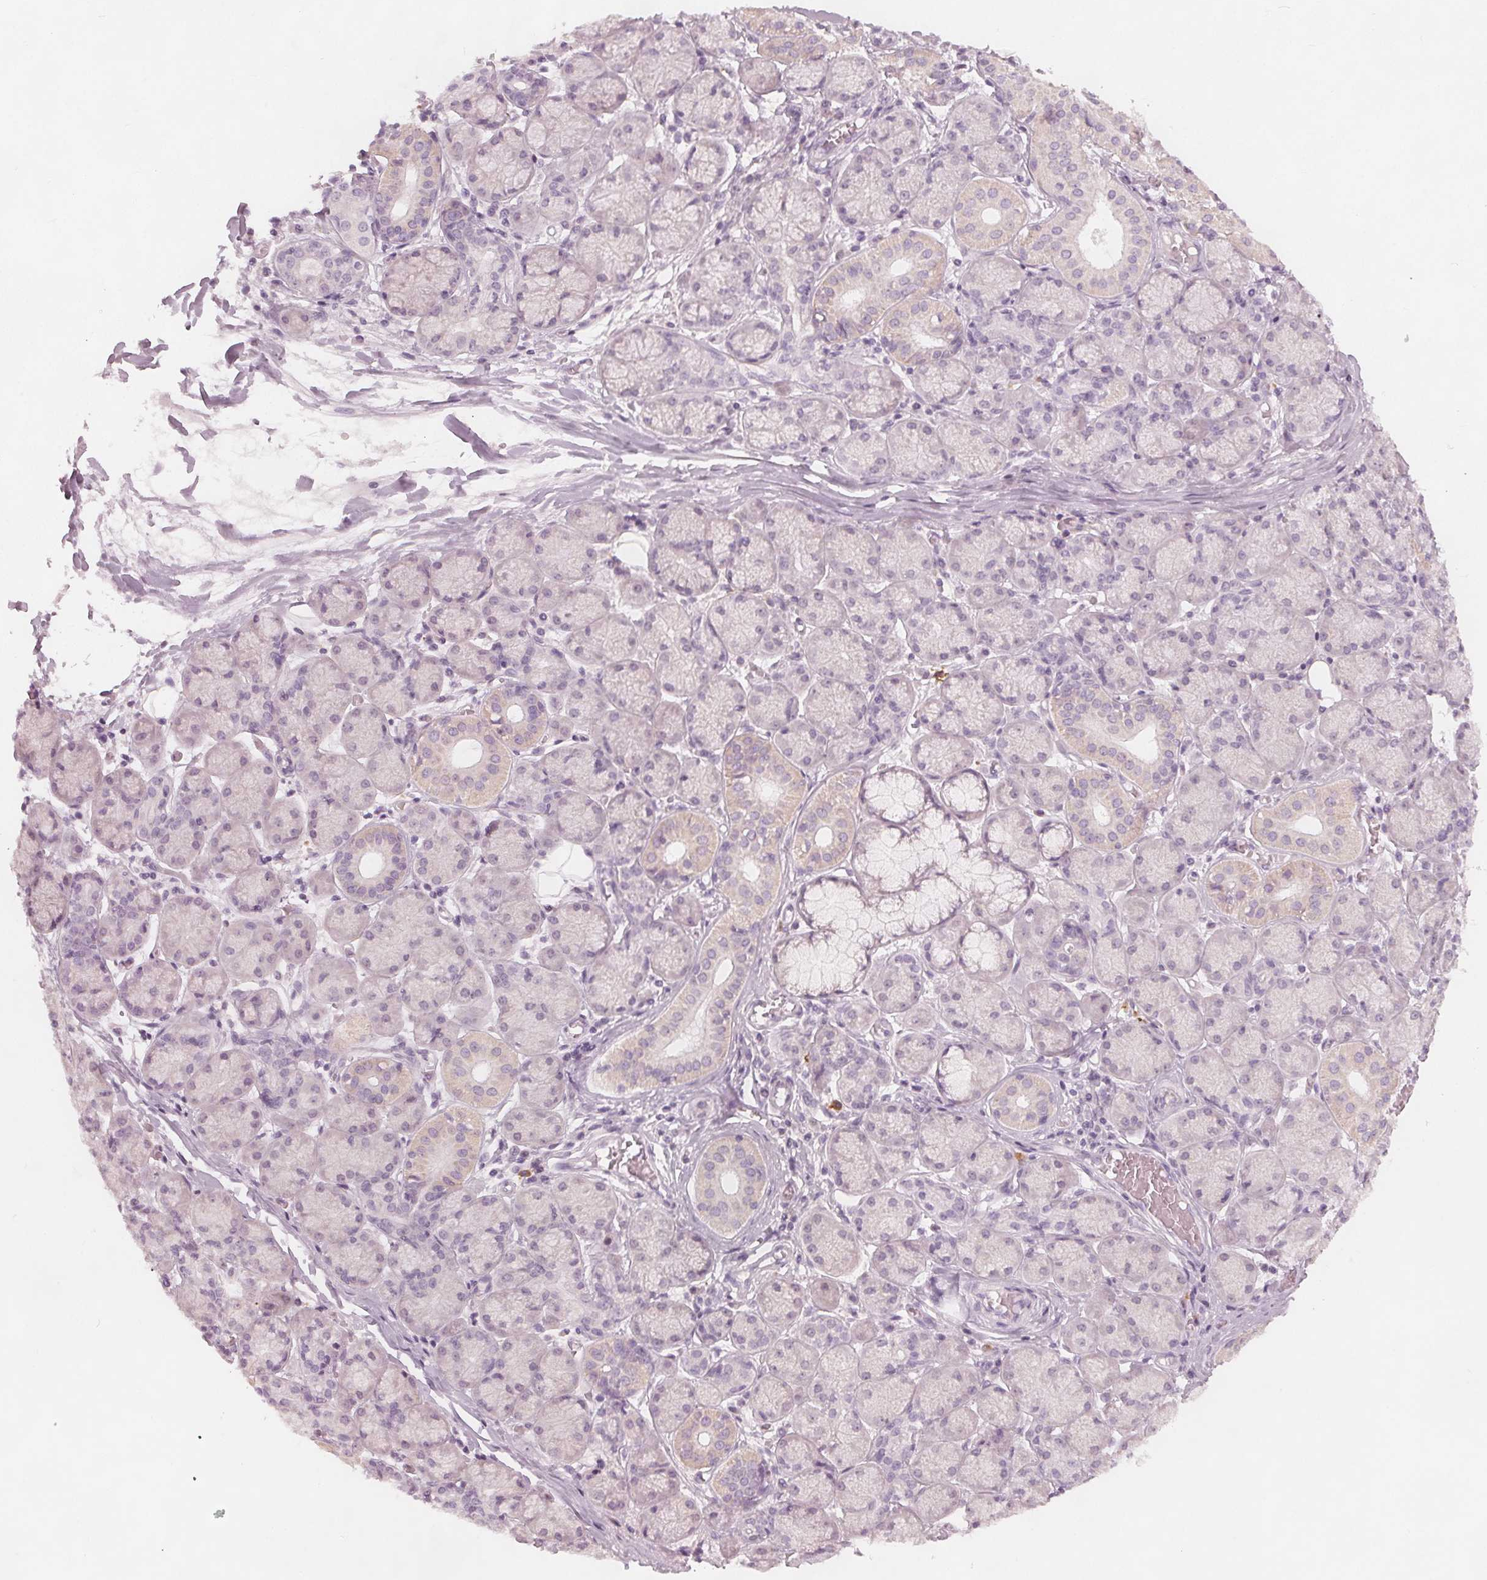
{"staining": {"intensity": "negative", "quantity": "none", "location": "none"}, "tissue": "salivary gland", "cell_type": "Glandular cells", "image_type": "normal", "snomed": [{"axis": "morphology", "description": "Normal tissue, NOS"}, {"axis": "topography", "description": "Salivary gland"}, {"axis": "topography", "description": "Peripheral nerve tissue"}], "caption": "High magnification brightfield microscopy of unremarkable salivary gland stained with DAB (3,3'-diaminobenzidine) (brown) and counterstained with hematoxylin (blue): glandular cells show no significant staining.", "gene": "BRSK1", "patient": {"sex": "female", "age": 24}}